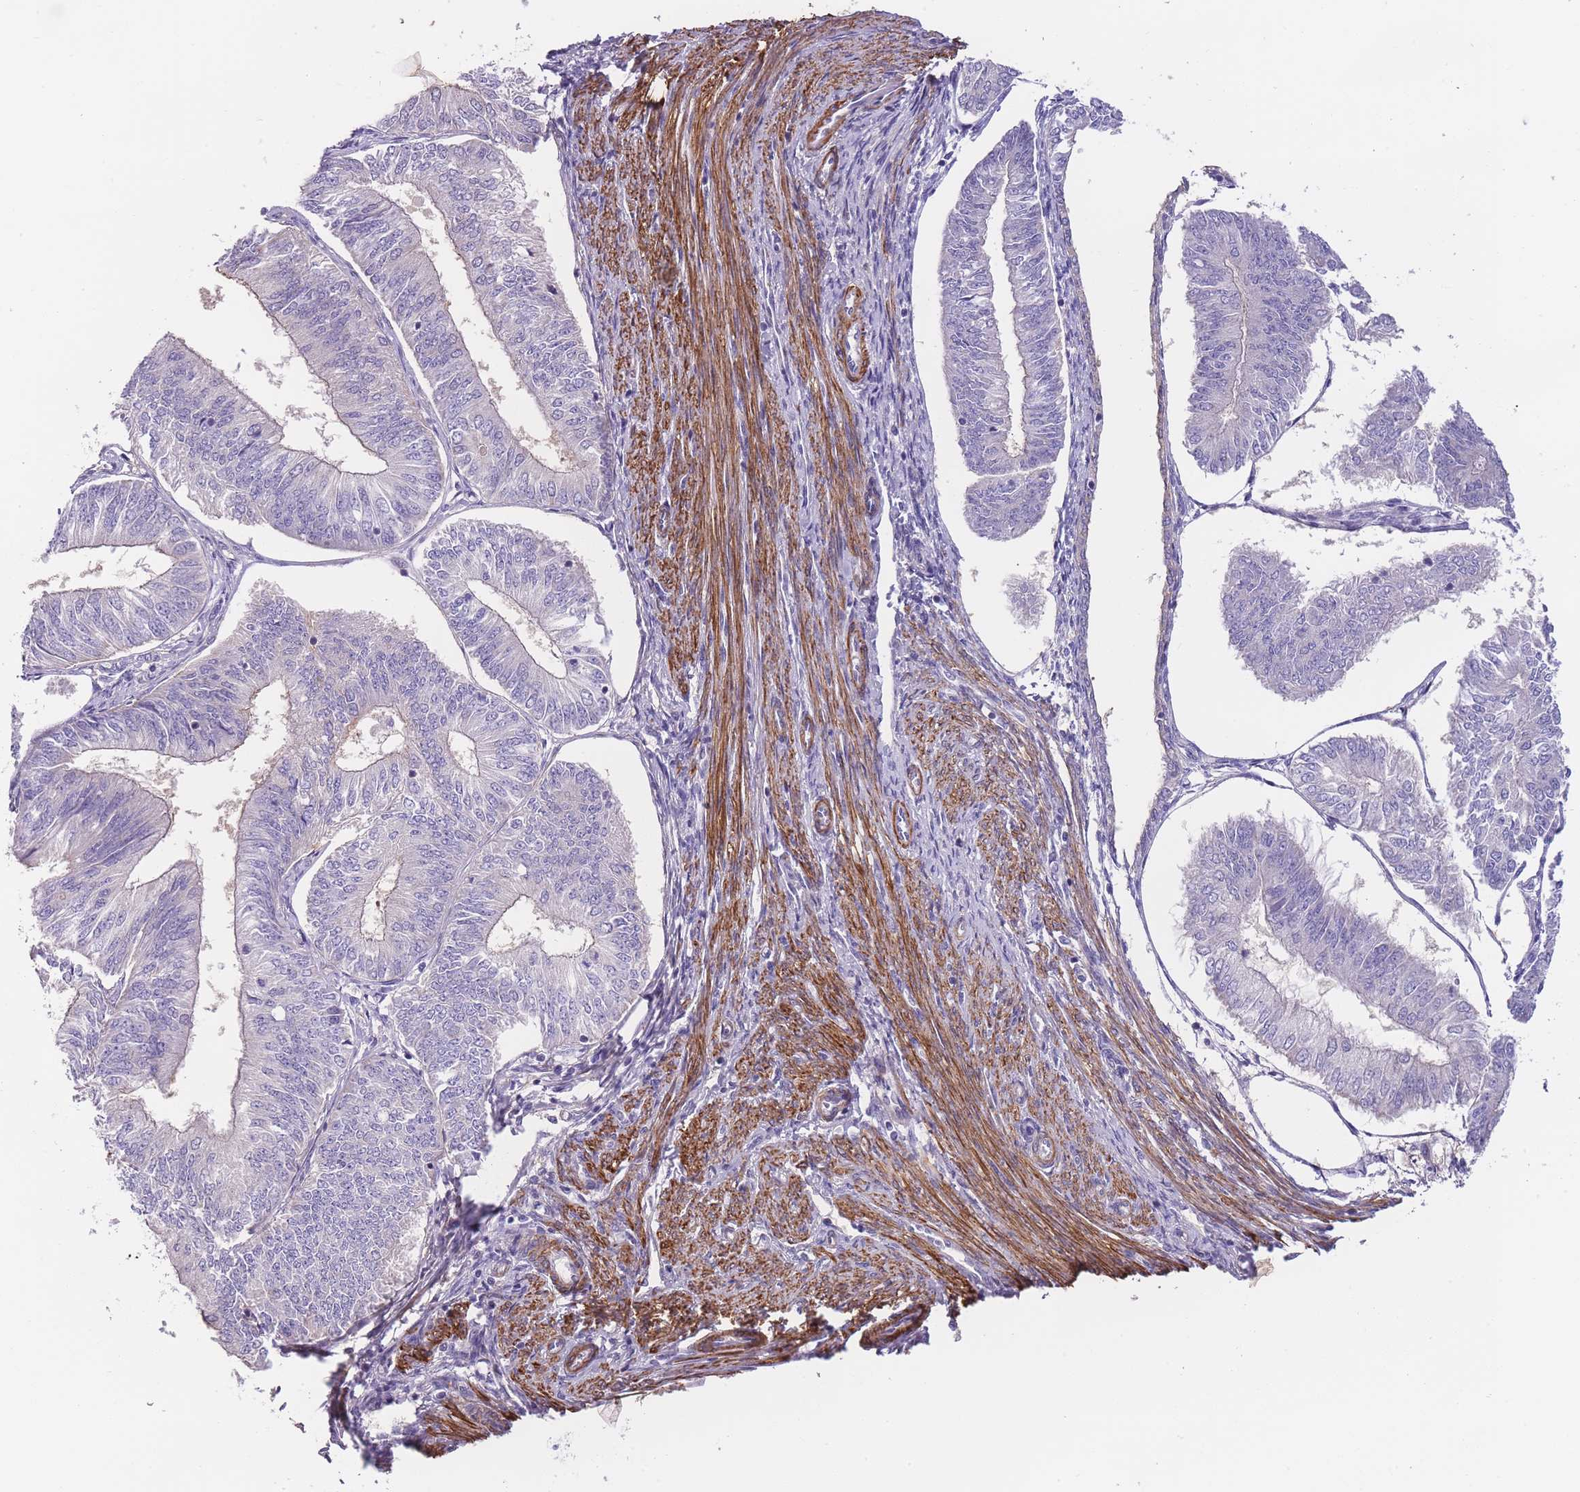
{"staining": {"intensity": "negative", "quantity": "none", "location": "none"}, "tissue": "endometrial cancer", "cell_type": "Tumor cells", "image_type": "cancer", "snomed": [{"axis": "morphology", "description": "Adenocarcinoma, NOS"}, {"axis": "topography", "description": "Endometrium"}], "caption": "IHC of endometrial cancer (adenocarcinoma) shows no staining in tumor cells.", "gene": "FAM124A", "patient": {"sex": "female", "age": 58}}